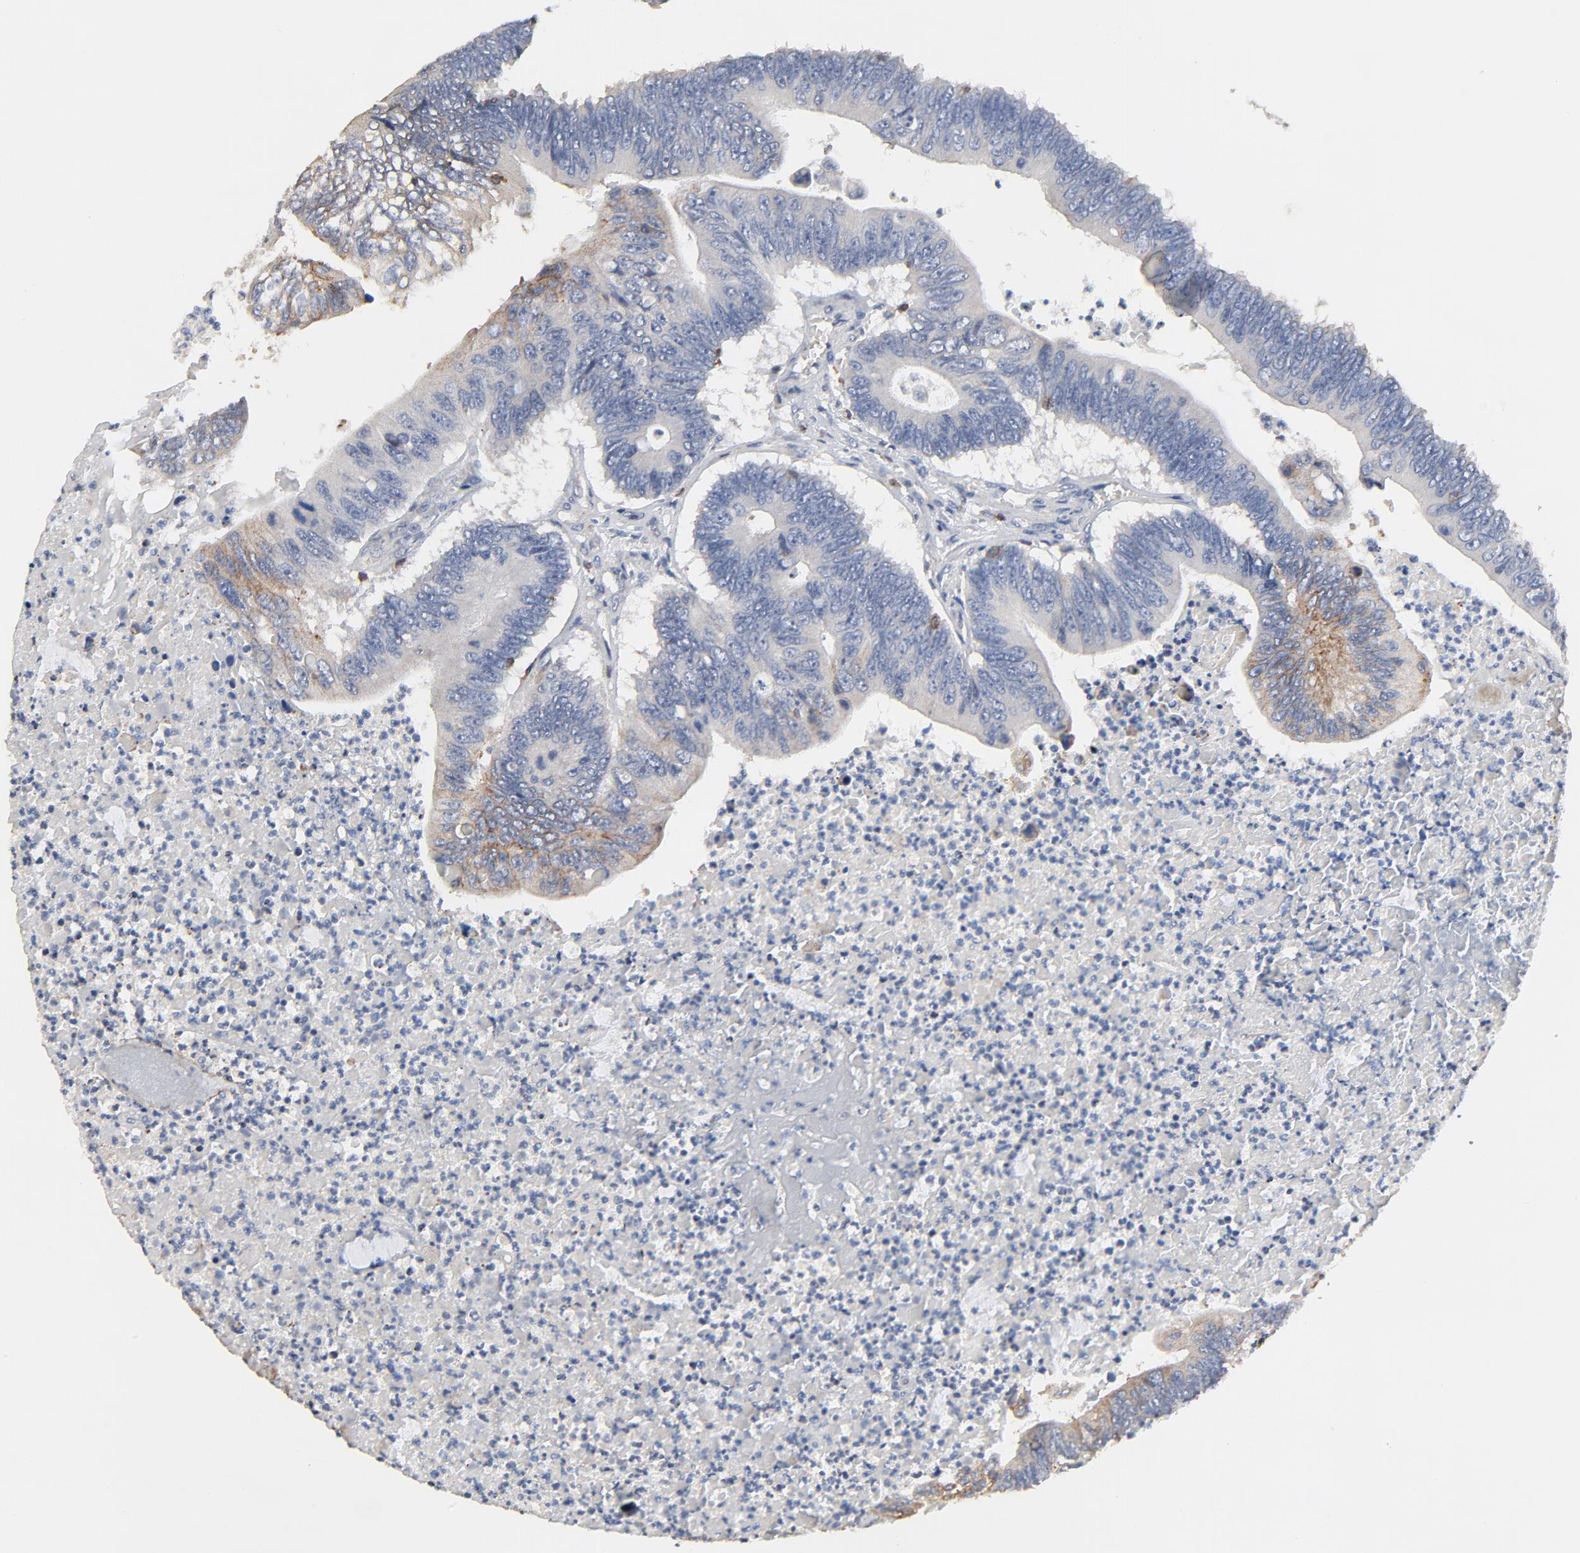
{"staining": {"intensity": "moderate", "quantity": "25%-75%", "location": "cytoplasmic/membranous"}, "tissue": "colorectal cancer", "cell_type": "Tumor cells", "image_type": "cancer", "snomed": [{"axis": "morphology", "description": "Adenocarcinoma, NOS"}, {"axis": "topography", "description": "Colon"}], "caption": "The micrograph displays a brown stain indicating the presence of a protein in the cytoplasmic/membranous of tumor cells in colorectal adenocarcinoma.", "gene": "SKAP1", "patient": {"sex": "male", "age": 65}}